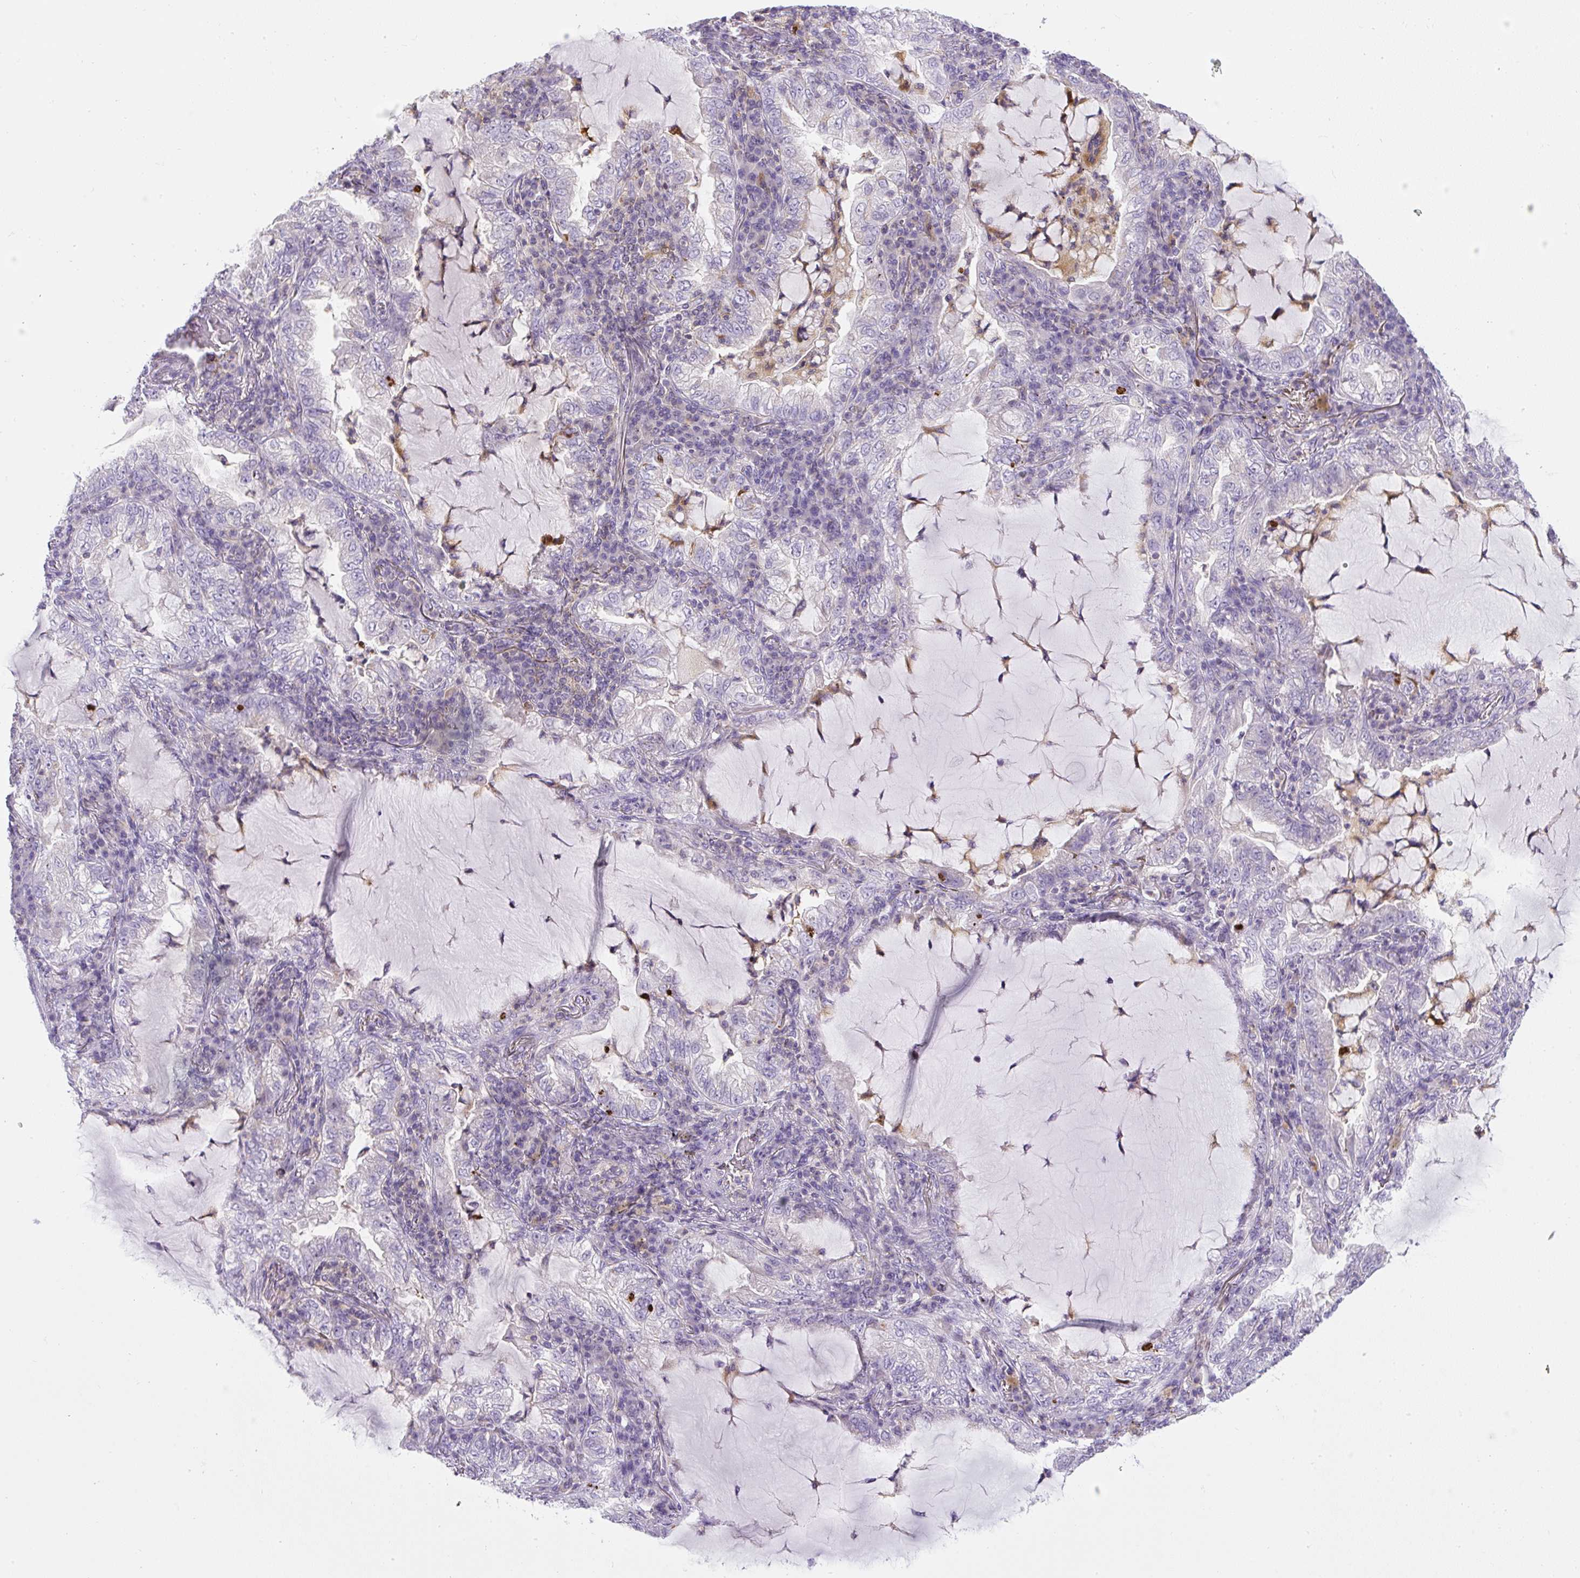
{"staining": {"intensity": "negative", "quantity": "none", "location": "none"}, "tissue": "lung cancer", "cell_type": "Tumor cells", "image_type": "cancer", "snomed": [{"axis": "morphology", "description": "Adenocarcinoma, NOS"}, {"axis": "topography", "description": "Lung"}], "caption": "An IHC micrograph of lung adenocarcinoma is shown. There is no staining in tumor cells of lung adenocarcinoma. The staining is performed using DAB brown chromogen with nuclei counter-stained in using hematoxylin.", "gene": "PIP5KL1", "patient": {"sex": "female", "age": 73}}